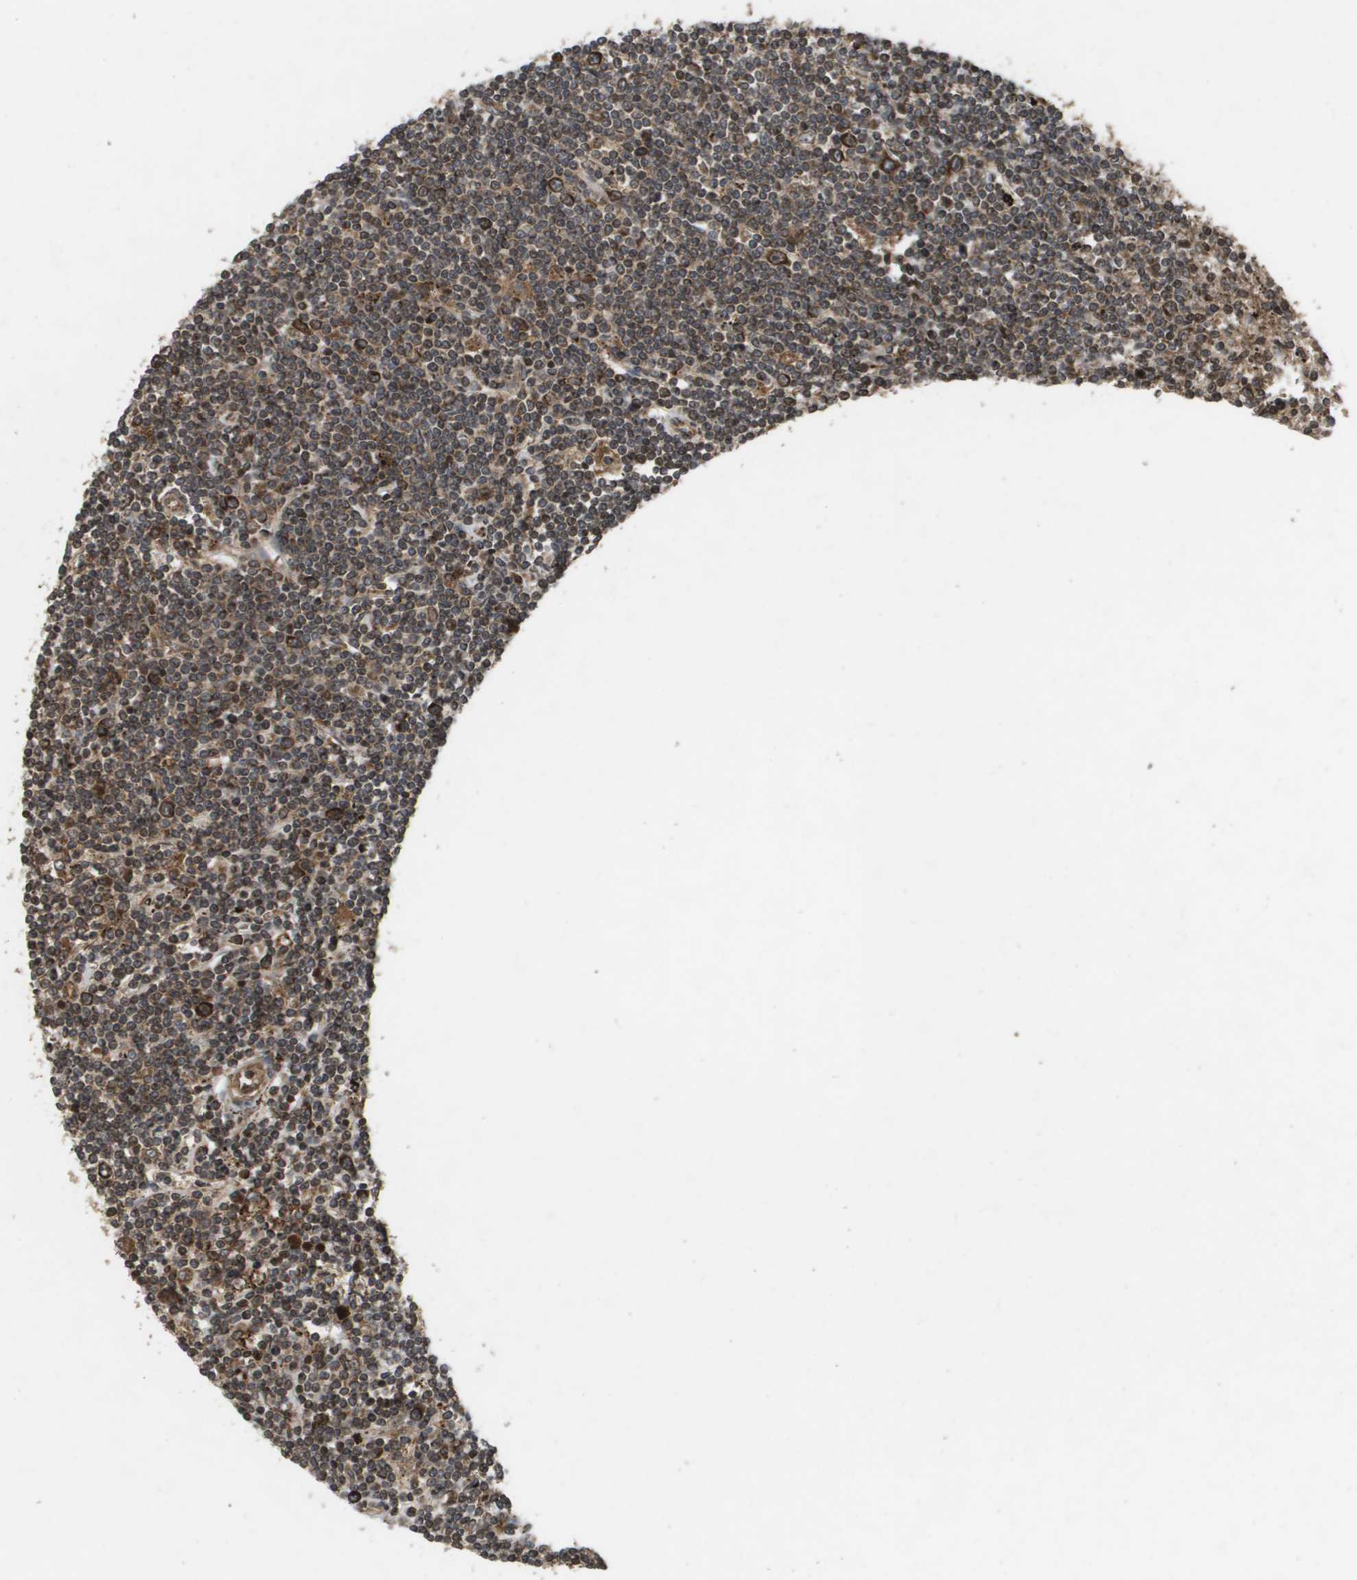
{"staining": {"intensity": "strong", "quantity": "25%-75%", "location": "cytoplasmic/membranous"}, "tissue": "lymphoma", "cell_type": "Tumor cells", "image_type": "cancer", "snomed": [{"axis": "morphology", "description": "Malignant lymphoma, non-Hodgkin's type, Low grade"}, {"axis": "topography", "description": "Spleen"}], "caption": "Strong cytoplasmic/membranous protein staining is appreciated in about 25%-75% of tumor cells in lymphoma. The staining was performed using DAB, with brown indicating positive protein expression. Nuclei are stained blue with hematoxylin.", "gene": "KIF11", "patient": {"sex": "male", "age": 76}}